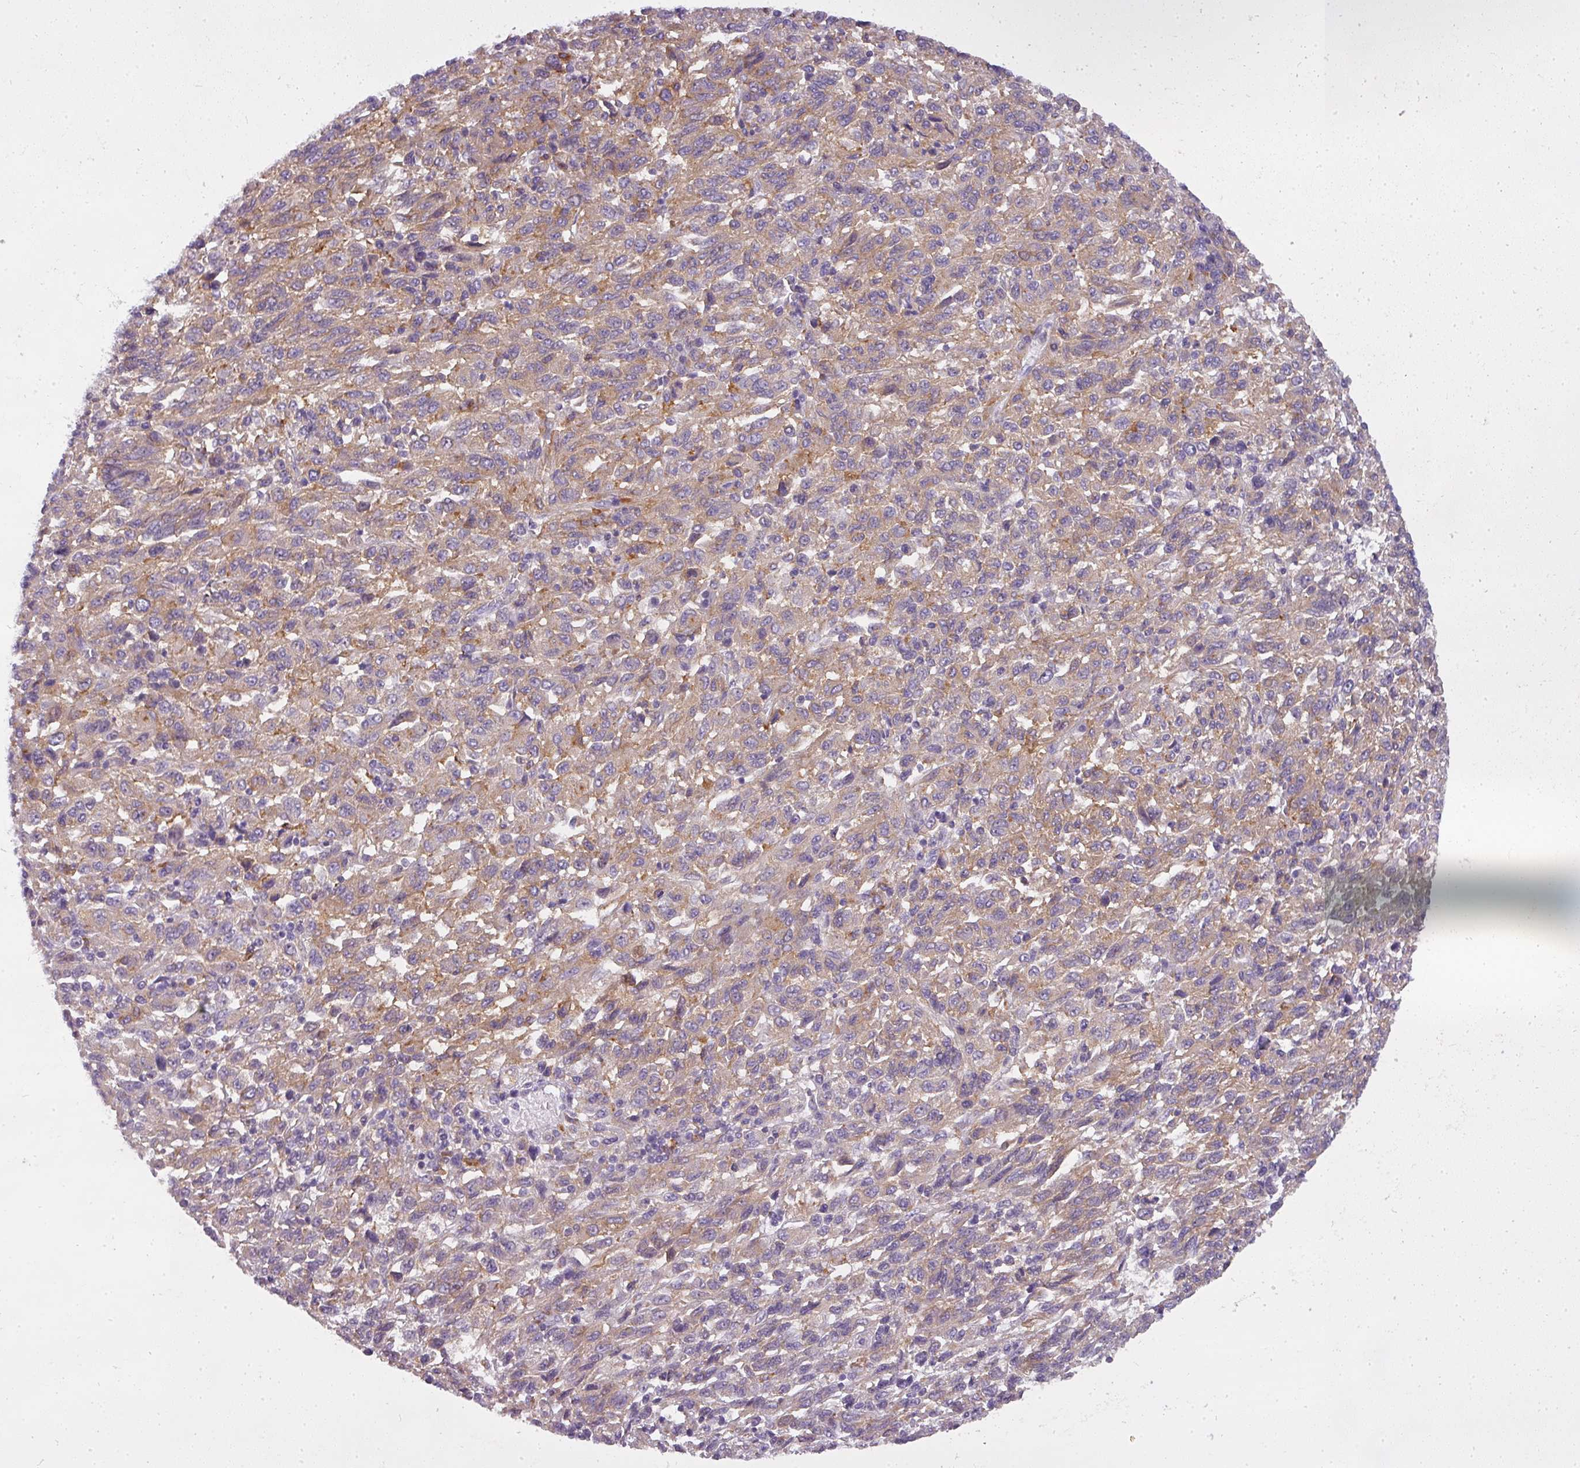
{"staining": {"intensity": "weak", "quantity": "25%-75%", "location": "cytoplasmic/membranous"}, "tissue": "melanoma", "cell_type": "Tumor cells", "image_type": "cancer", "snomed": [{"axis": "morphology", "description": "Malignant melanoma, Metastatic site"}, {"axis": "topography", "description": "Lung"}], "caption": "An immunohistochemistry (IHC) image of neoplastic tissue is shown. Protein staining in brown labels weak cytoplasmic/membranous positivity in malignant melanoma (metastatic site) within tumor cells.", "gene": "ATP6V1D", "patient": {"sex": "male", "age": 64}}